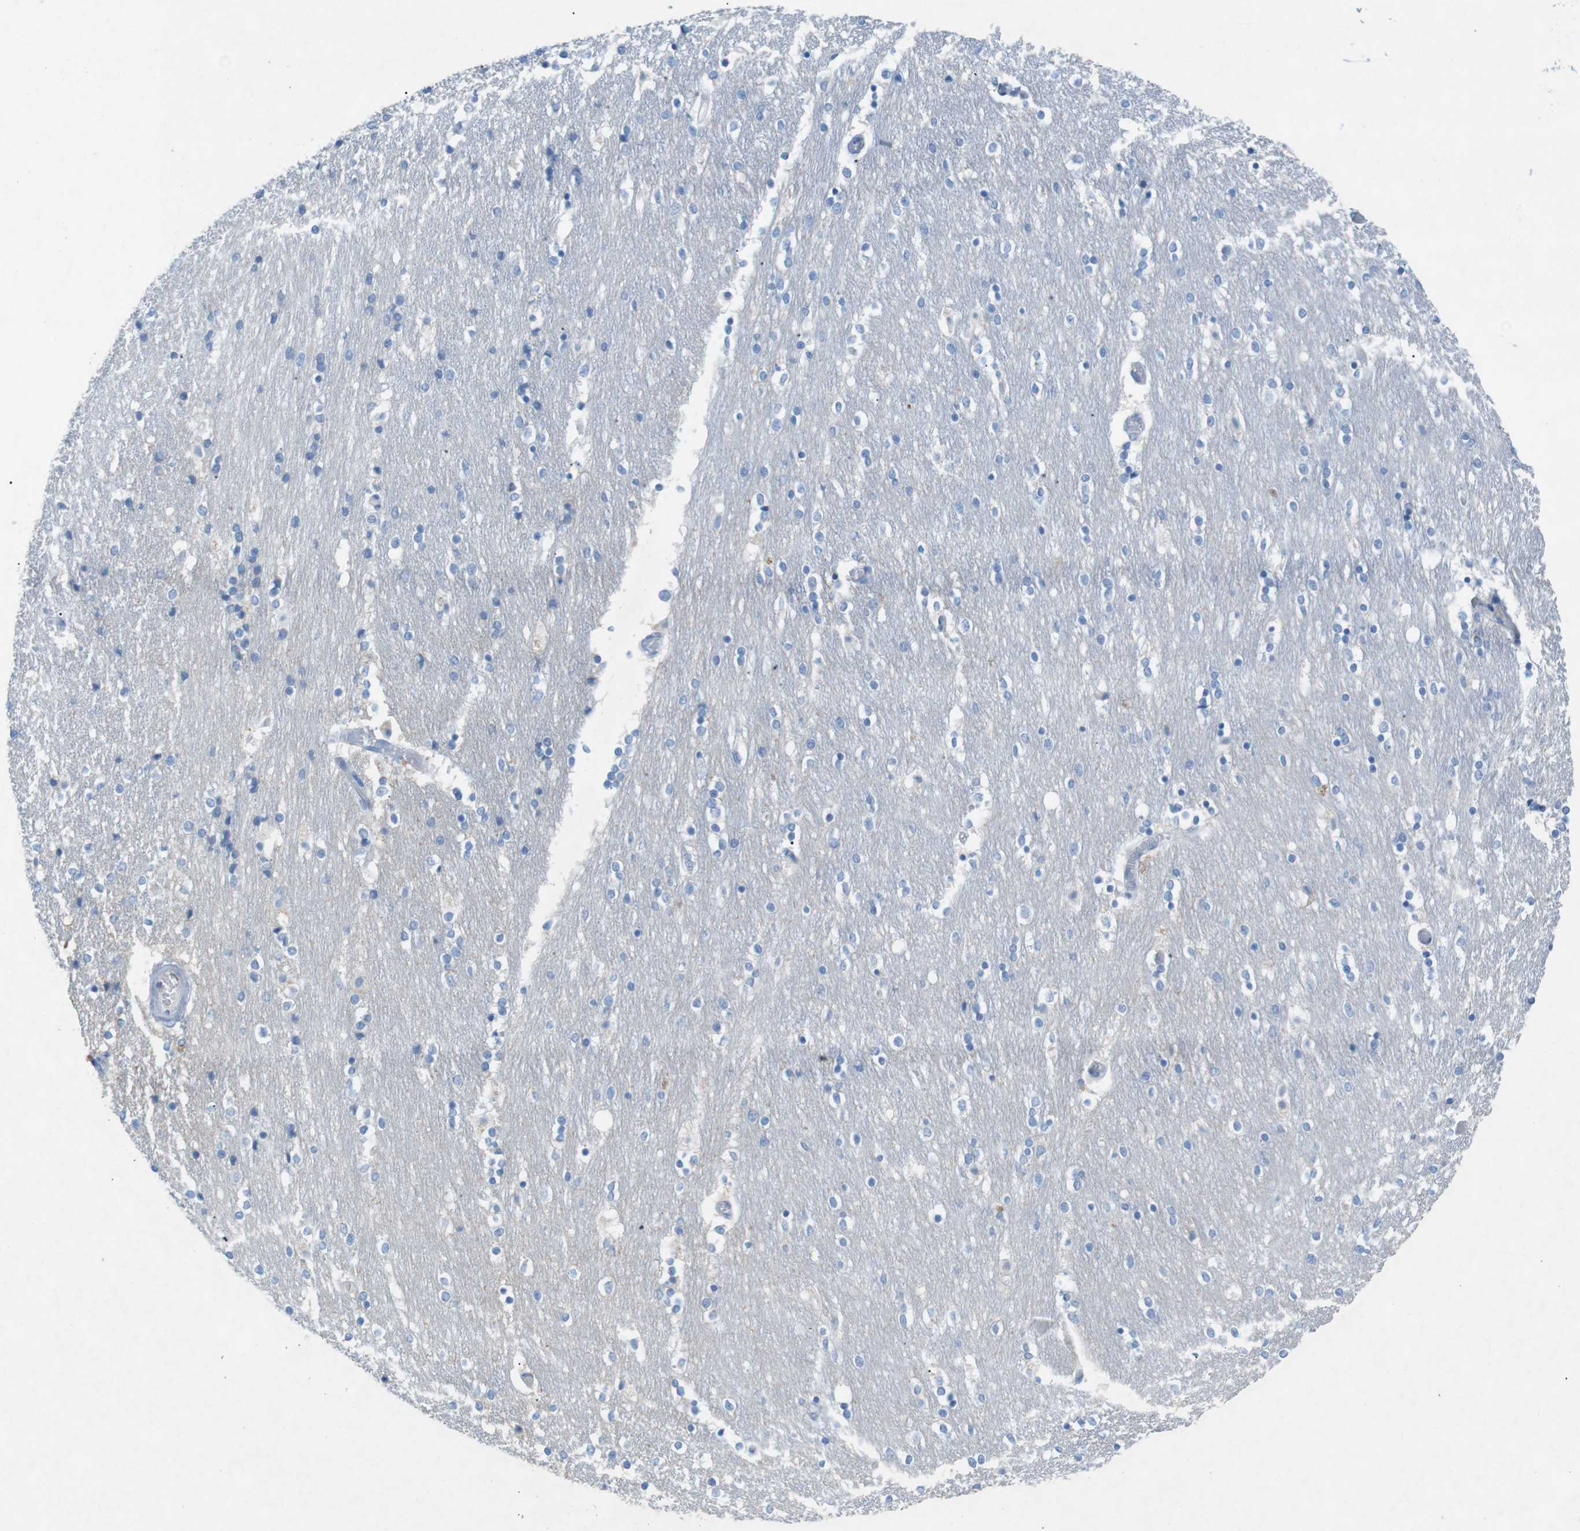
{"staining": {"intensity": "negative", "quantity": "none", "location": "none"}, "tissue": "caudate", "cell_type": "Glial cells", "image_type": "normal", "snomed": [{"axis": "morphology", "description": "Normal tissue, NOS"}, {"axis": "topography", "description": "Lateral ventricle wall"}], "caption": "Caudate stained for a protein using IHC demonstrates no positivity glial cells.", "gene": "SALL4", "patient": {"sex": "female", "age": 54}}